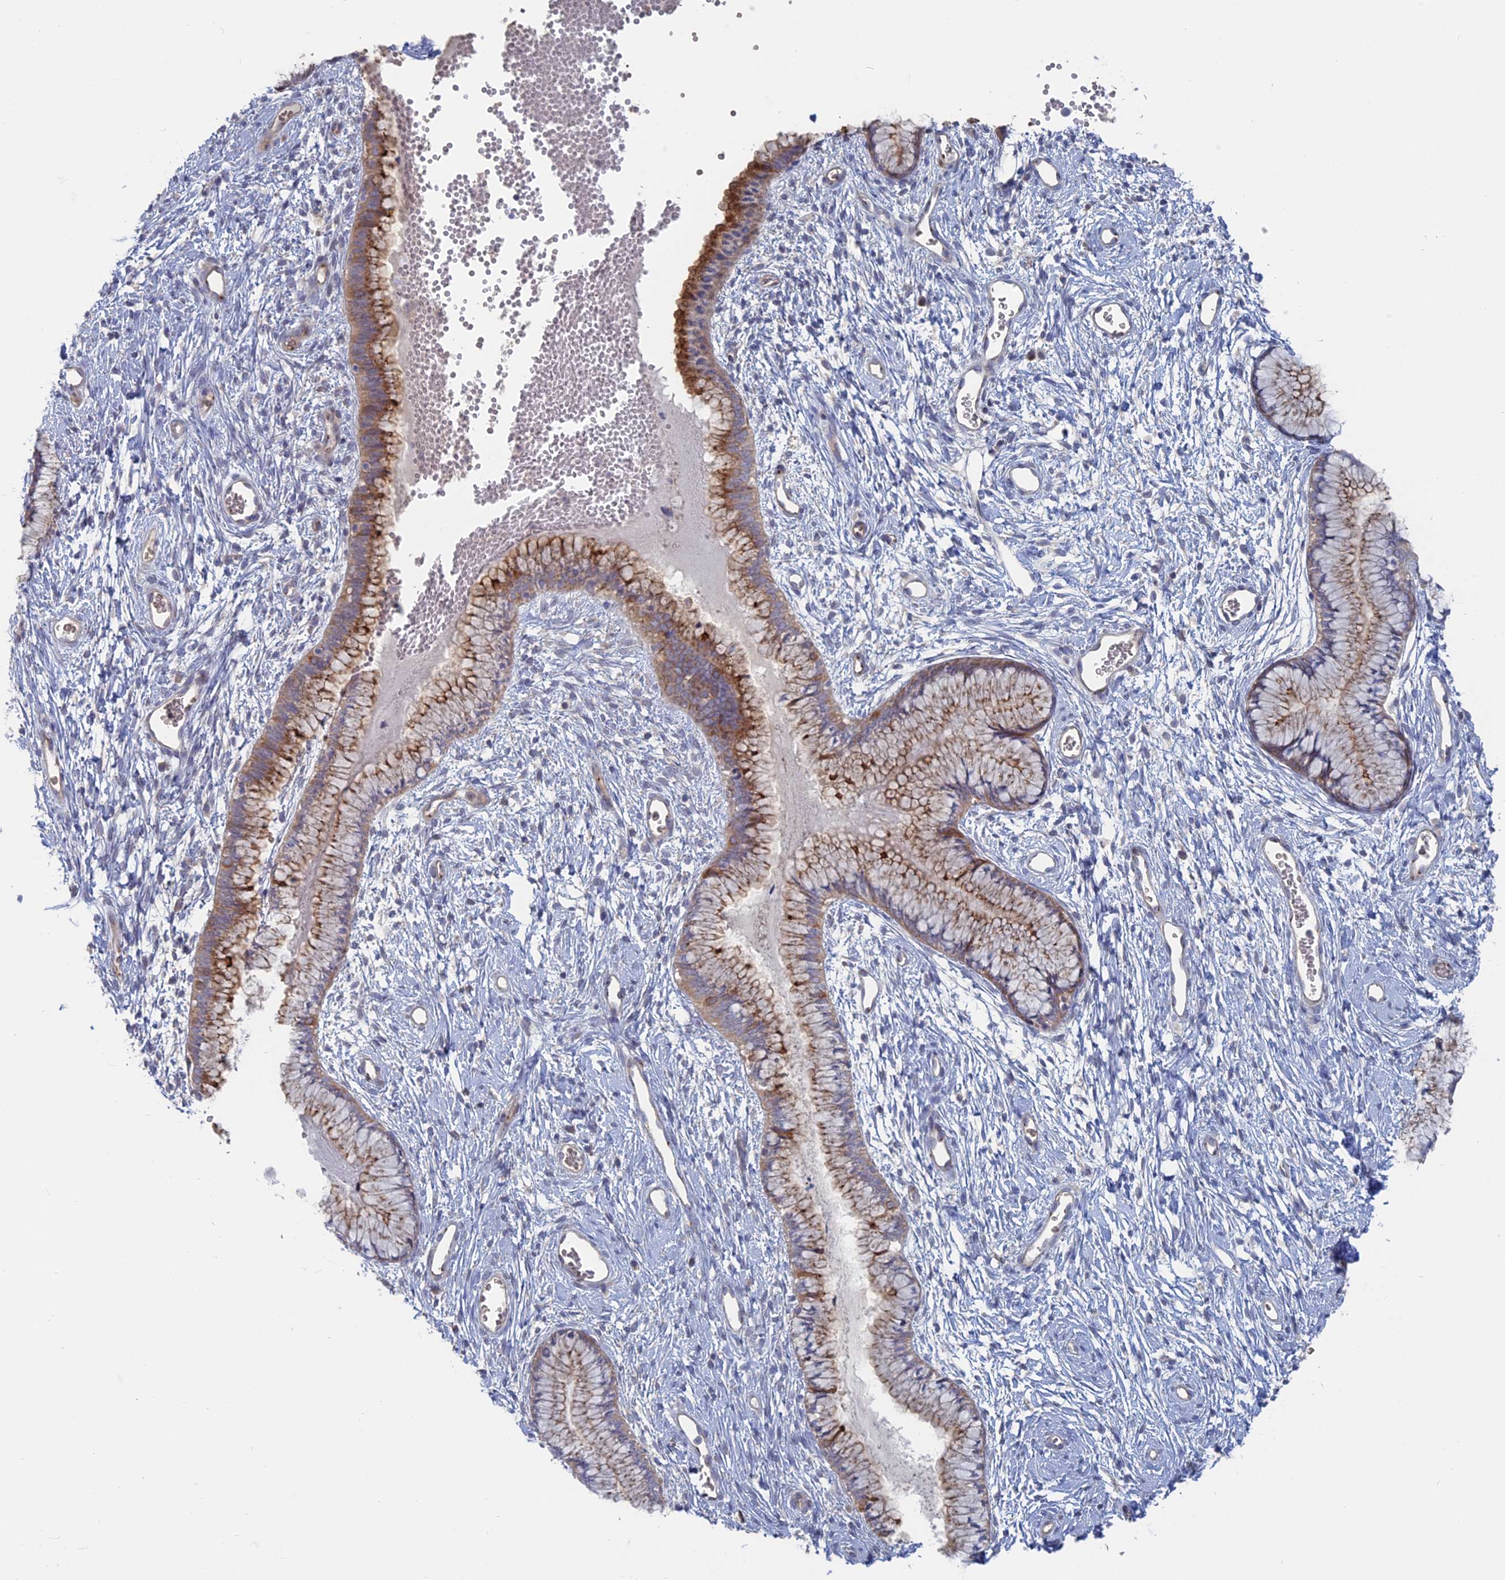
{"staining": {"intensity": "moderate", "quantity": "25%-75%", "location": "cytoplasmic/membranous"}, "tissue": "cervix", "cell_type": "Glandular cells", "image_type": "normal", "snomed": [{"axis": "morphology", "description": "Normal tissue, NOS"}, {"axis": "topography", "description": "Cervix"}], "caption": "A high-resolution image shows immunohistochemistry (IHC) staining of benign cervix, which reveals moderate cytoplasmic/membranous staining in about 25%-75% of glandular cells. Immunohistochemistry stains the protein in brown and the nuclei are stained blue.", "gene": "TBC1D30", "patient": {"sex": "female", "age": 42}}